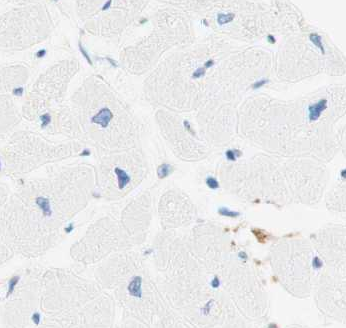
{"staining": {"intensity": "negative", "quantity": "none", "location": "none"}, "tissue": "heart muscle", "cell_type": "Cardiomyocytes", "image_type": "normal", "snomed": [{"axis": "morphology", "description": "Normal tissue, NOS"}, {"axis": "topography", "description": "Heart"}], "caption": "Cardiomyocytes show no significant expression in normal heart muscle.", "gene": "STMN1", "patient": {"sex": "female", "age": 54}}